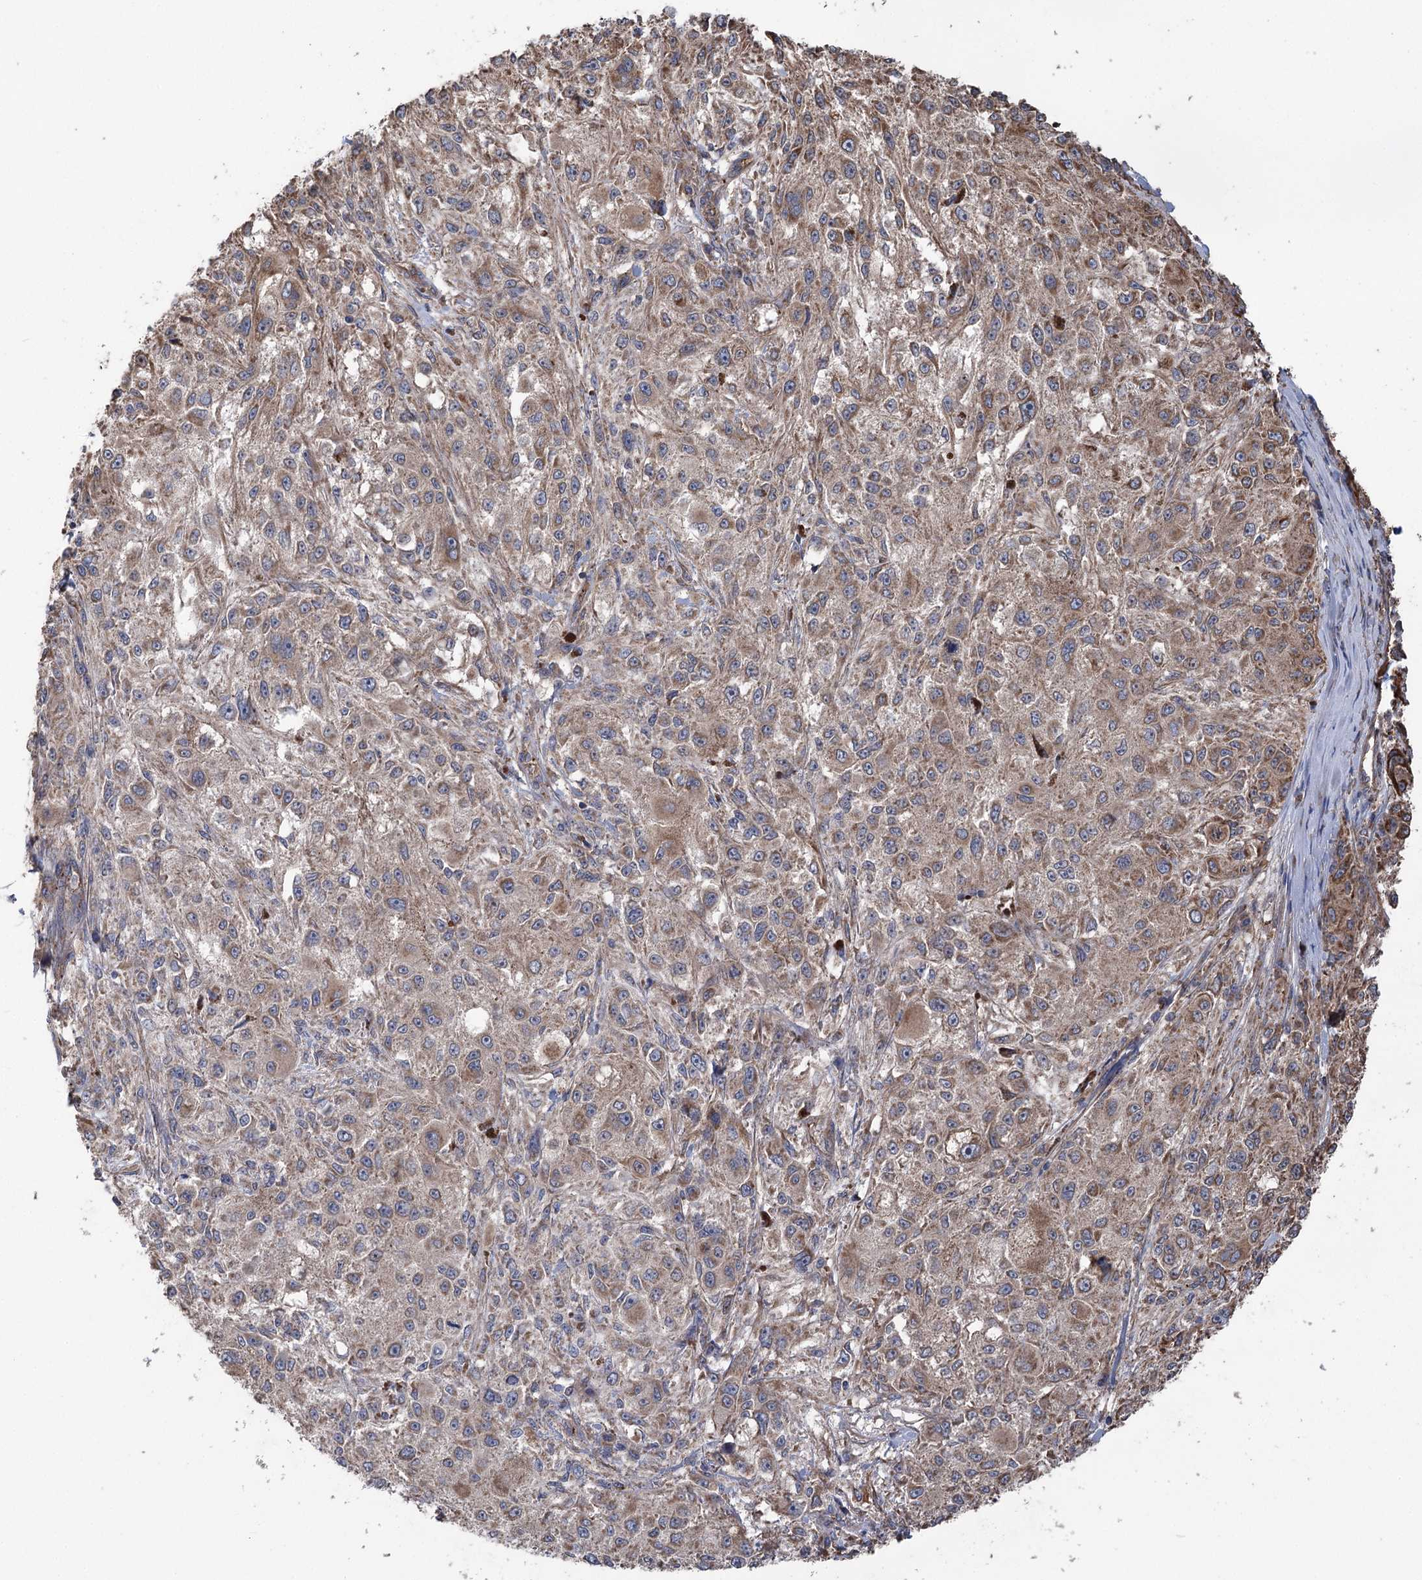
{"staining": {"intensity": "moderate", "quantity": ">75%", "location": "cytoplasmic/membranous"}, "tissue": "melanoma", "cell_type": "Tumor cells", "image_type": "cancer", "snomed": [{"axis": "morphology", "description": "Necrosis, NOS"}, {"axis": "morphology", "description": "Malignant melanoma, NOS"}, {"axis": "topography", "description": "Skin"}], "caption": "Immunohistochemical staining of human malignant melanoma reveals medium levels of moderate cytoplasmic/membranous protein expression in about >75% of tumor cells. (DAB IHC, brown staining for protein, blue staining for nuclei).", "gene": "RWDD4", "patient": {"sex": "female", "age": 87}}